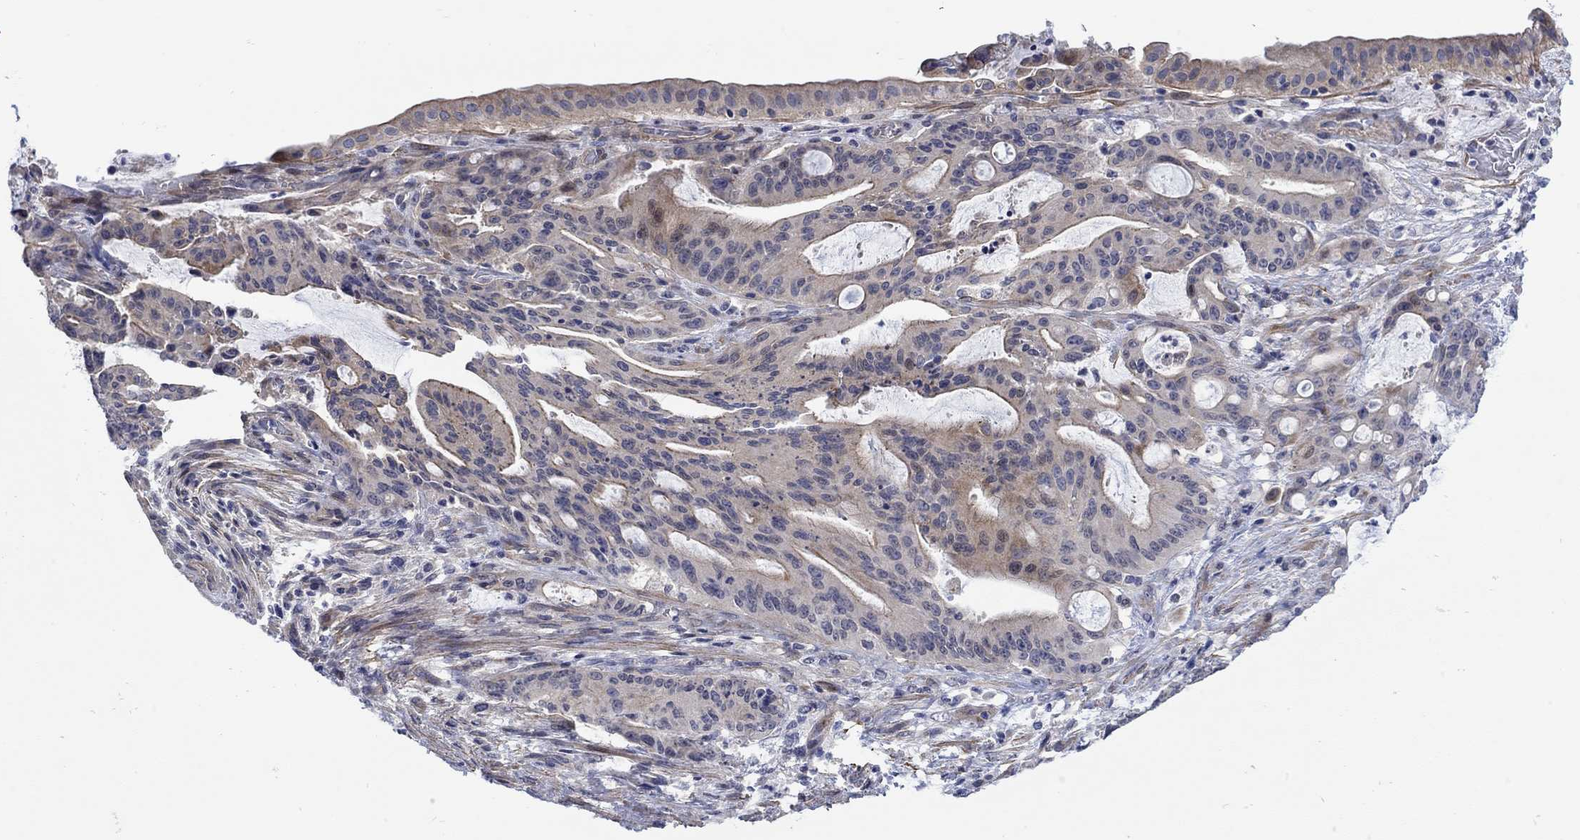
{"staining": {"intensity": "weak", "quantity": "25%-75%", "location": "cytoplasmic/membranous"}, "tissue": "liver cancer", "cell_type": "Tumor cells", "image_type": "cancer", "snomed": [{"axis": "morphology", "description": "Cholangiocarcinoma"}, {"axis": "topography", "description": "Liver"}], "caption": "An image of liver cholangiocarcinoma stained for a protein demonstrates weak cytoplasmic/membranous brown staining in tumor cells. (Brightfield microscopy of DAB IHC at high magnification).", "gene": "SCN7A", "patient": {"sex": "female", "age": 73}}